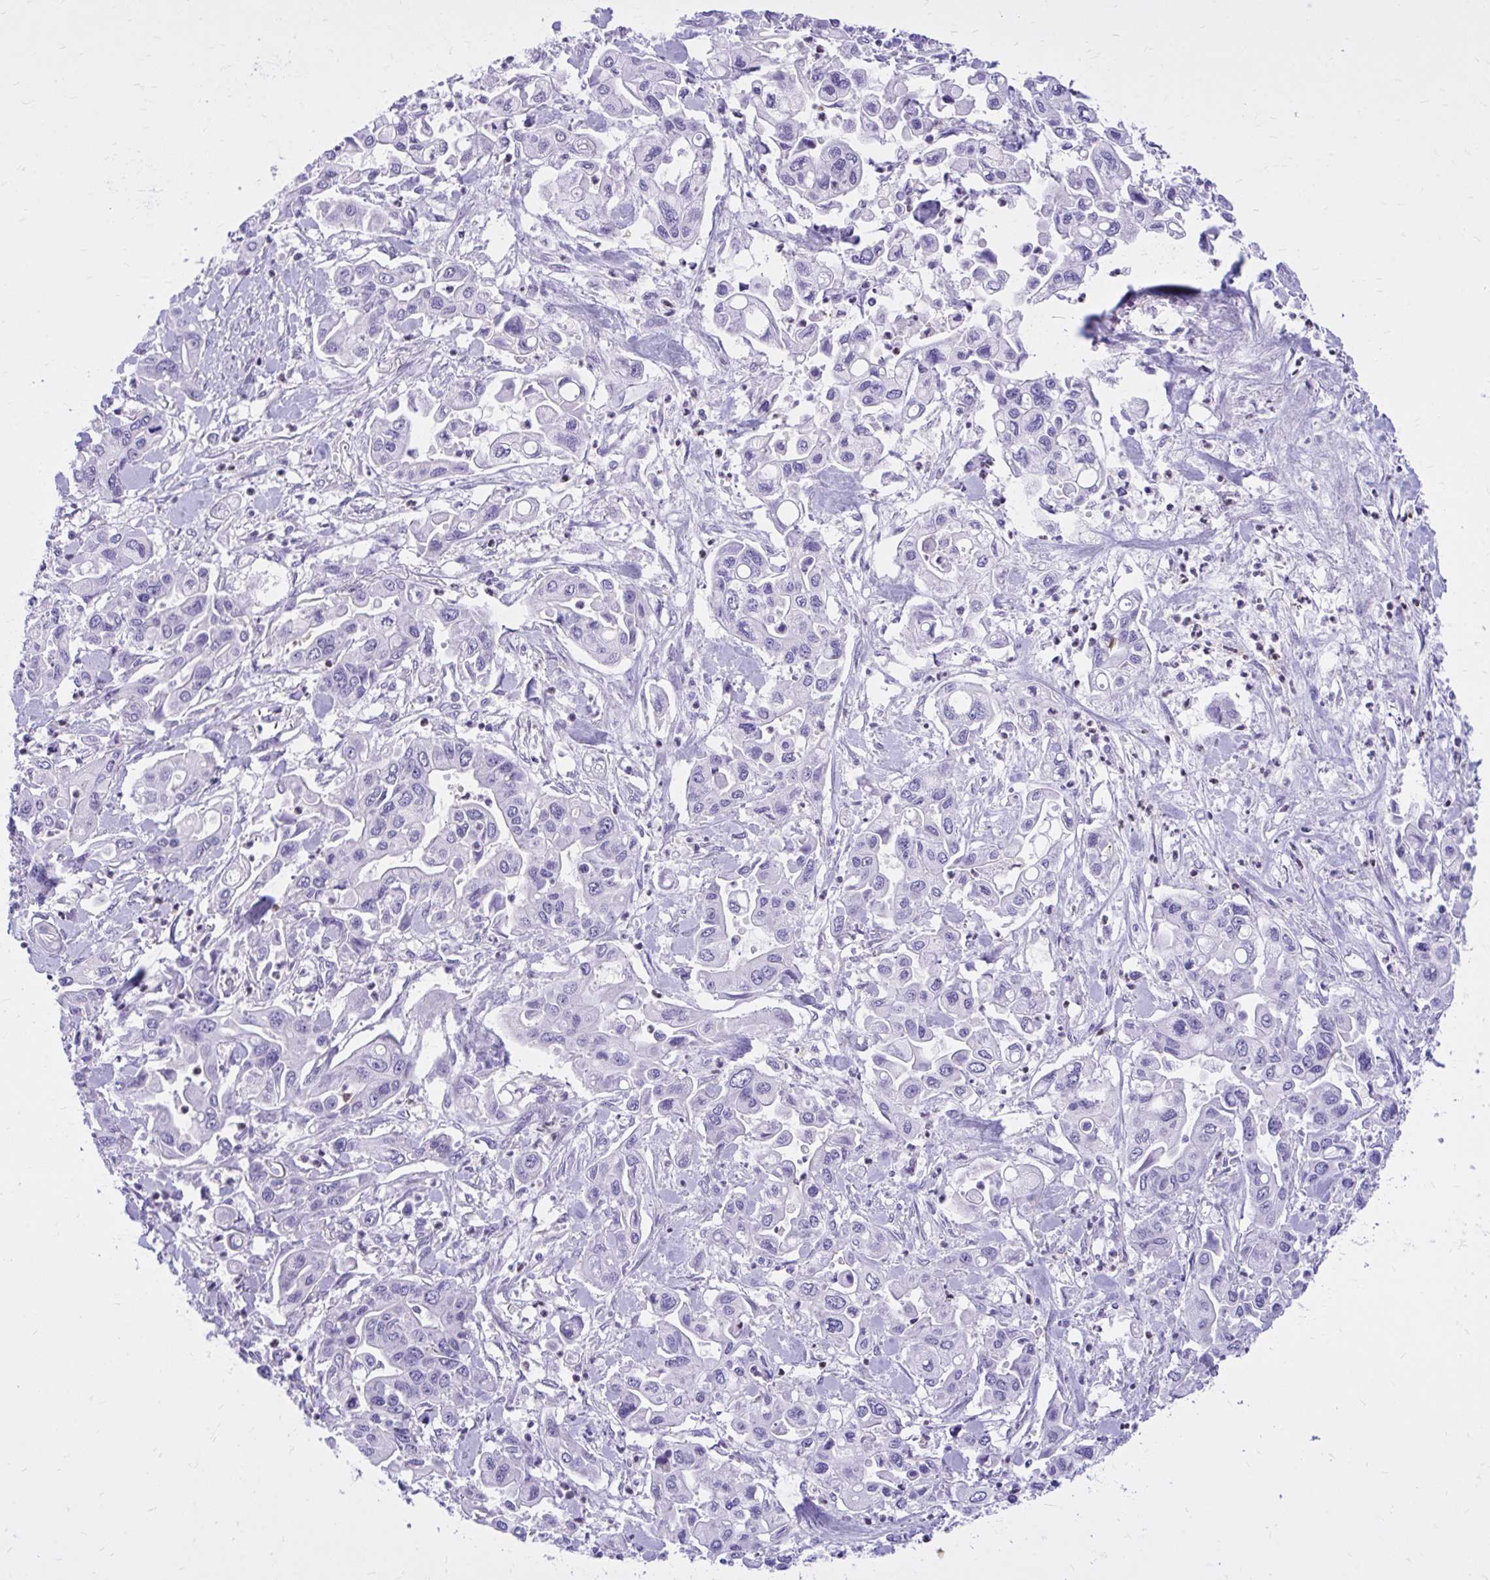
{"staining": {"intensity": "negative", "quantity": "none", "location": "none"}, "tissue": "pancreatic cancer", "cell_type": "Tumor cells", "image_type": "cancer", "snomed": [{"axis": "morphology", "description": "Adenocarcinoma, NOS"}, {"axis": "topography", "description": "Pancreas"}], "caption": "There is no significant positivity in tumor cells of pancreatic cancer (adenocarcinoma). The staining is performed using DAB brown chromogen with nuclei counter-stained in using hematoxylin.", "gene": "ADAMTSL1", "patient": {"sex": "male", "age": 62}}